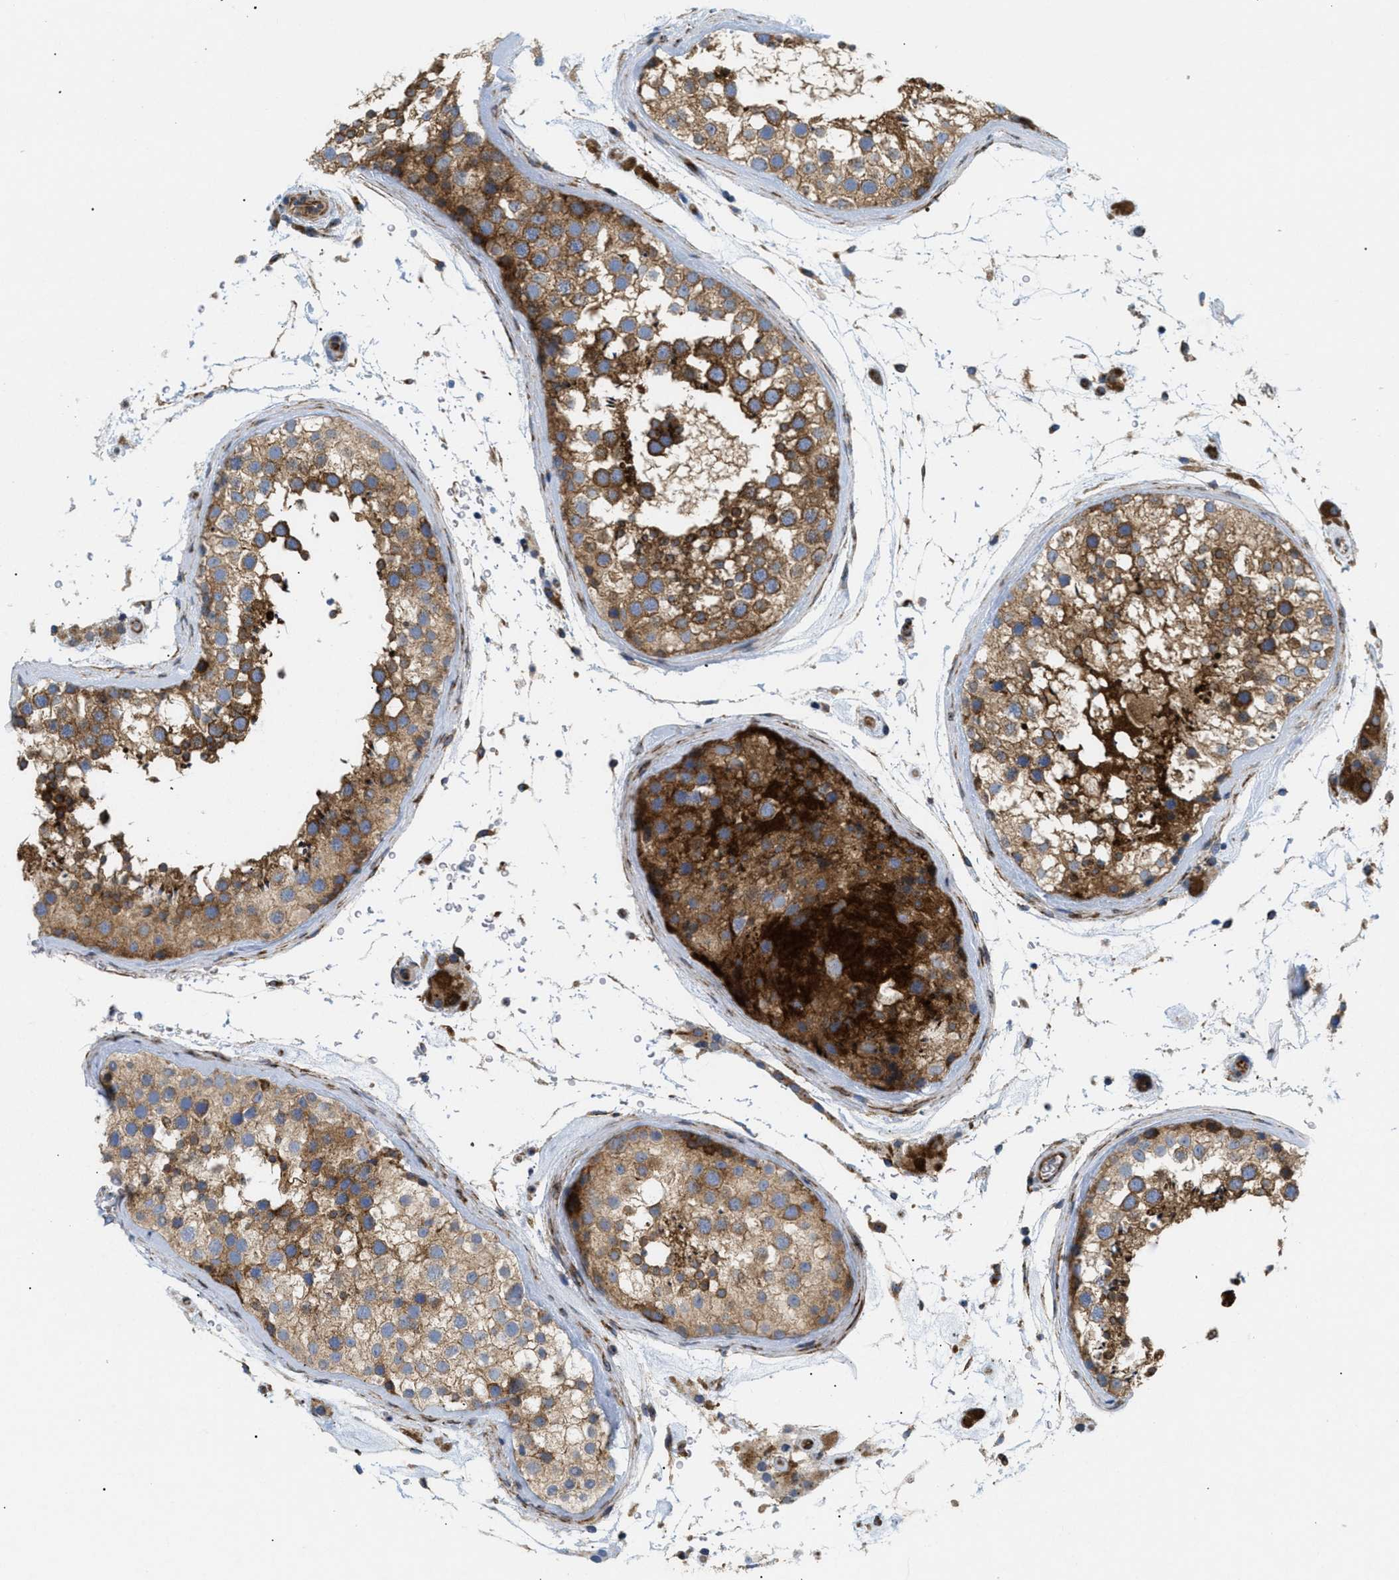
{"staining": {"intensity": "moderate", "quantity": ">75%", "location": "cytoplasmic/membranous"}, "tissue": "testis", "cell_type": "Cells in seminiferous ducts", "image_type": "normal", "snomed": [{"axis": "morphology", "description": "Normal tissue, NOS"}, {"axis": "topography", "description": "Testis"}], "caption": "High-power microscopy captured an IHC photomicrograph of benign testis, revealing moderate cytoplasmic/membranous positivity in about >75% of cells in seminiferous ducts.", "gene": "DCTN4", "patient": {"sex": "male", "age": 46}}